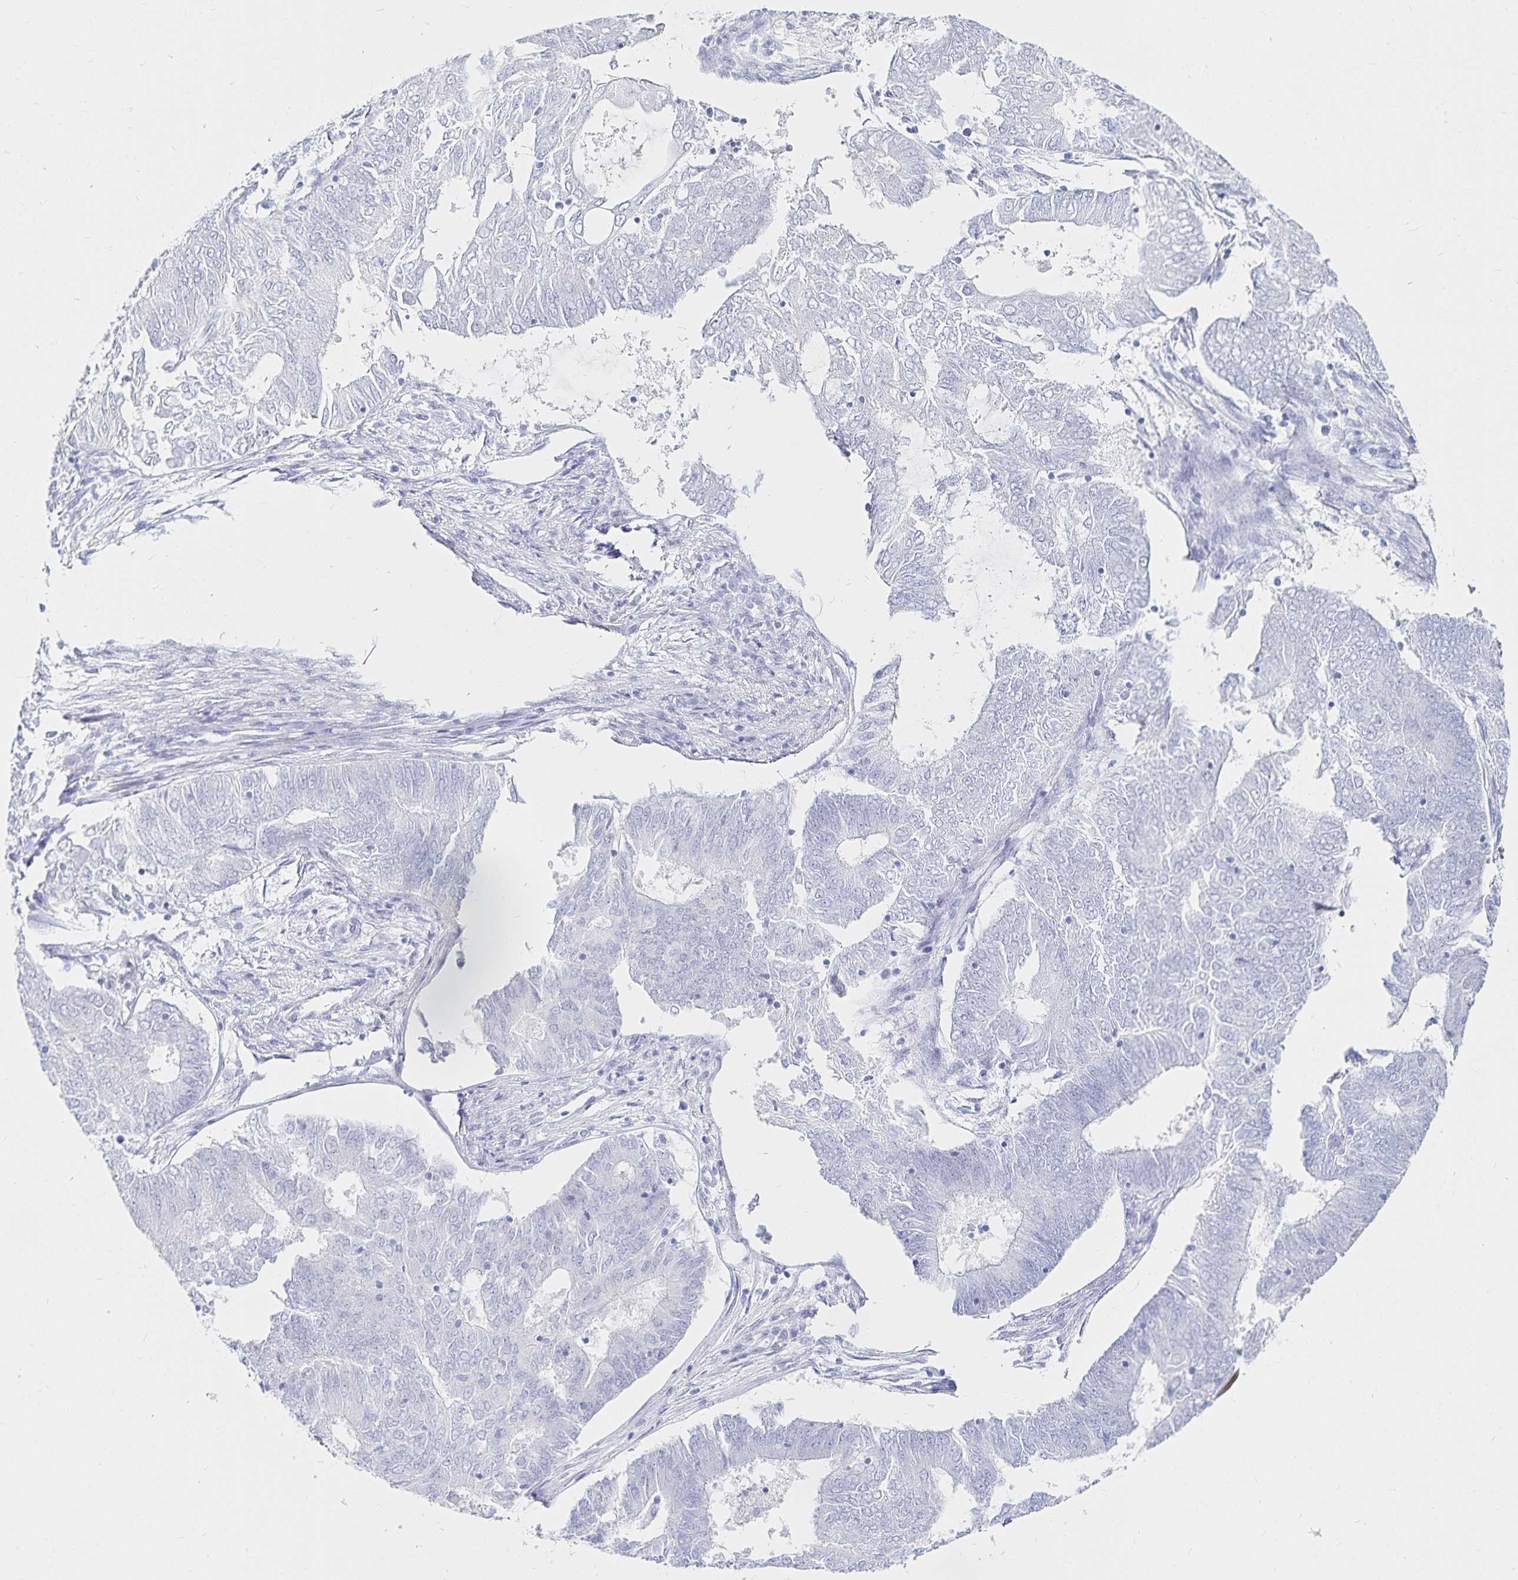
{"staining": {"intensity": "negative", "quantity": "none", "location": "none"}, "tissue": "endometrial cancer", "cell_type": "Tumor cells", "image_type": "cancer", "snomed": [{"axis": "morphology", "description": "Adenocarcinoma, NOS"}, {"axis": "topography", "description": "Endometrium"}], "caption": "Tumor cells are negative for brown protein staining in endometrial adenocarcinoma. (Stains: DAB (3,3'-diaminobenzidine) IHC with hematoxylin counter stain, Microscopy: brightfield microscopy at high magnification).", "gene": "TNIP1", "patient": {"sex": "female", "age": 62}}